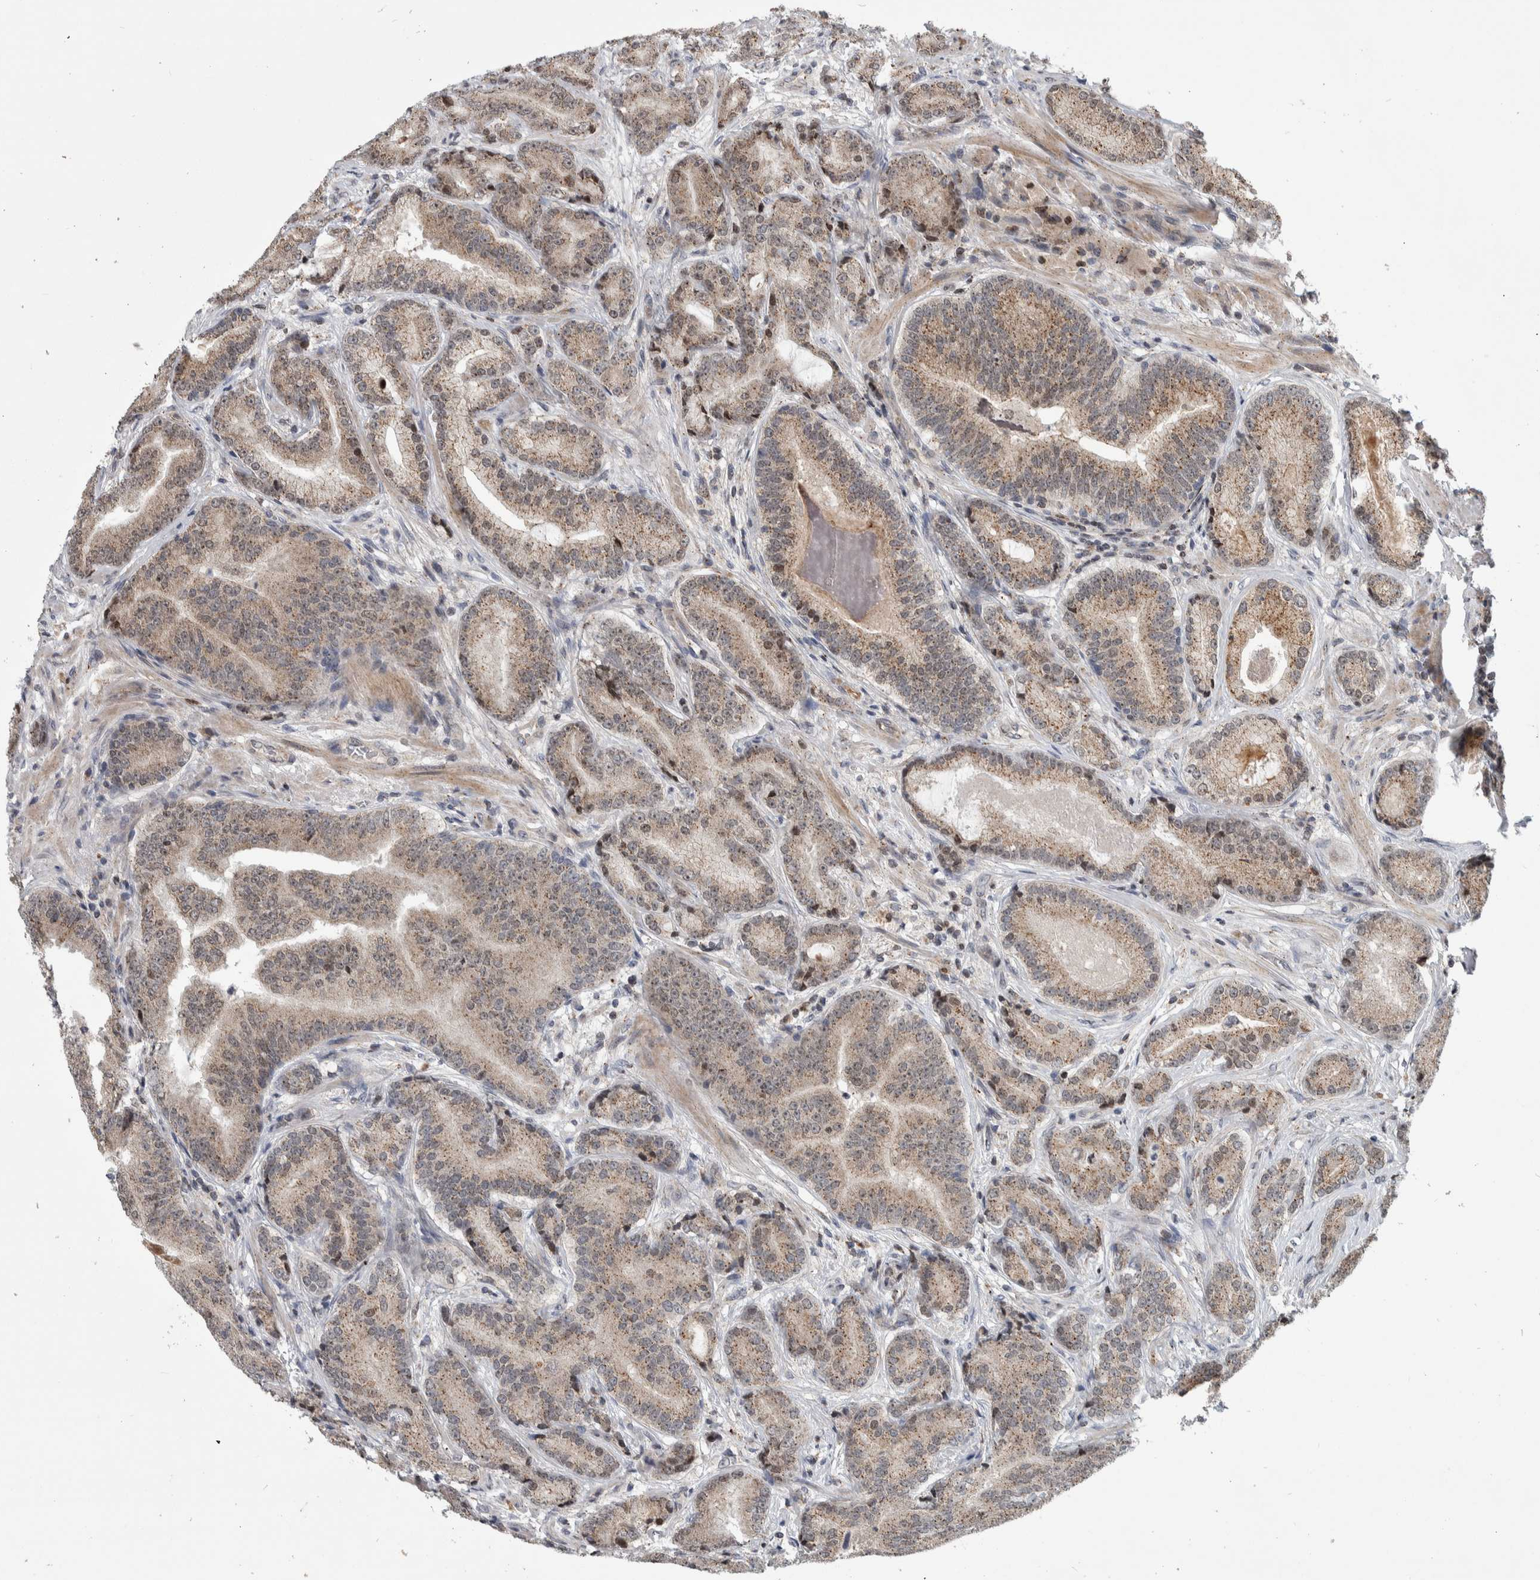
{"staining": {"intensity": "weak", "quantity": ">75%", "location": "cytoplasmic/membranous"}, "tissue": "prostate cancer", "cell_type": "Tumor cells", "image_type": "cancer", "snomed": [{"axis": "morphology", "description": "Adenocarcinoma, High grade"}, {"axis": "topography", "description": "Prostate"}], "caption": "DAB immunohistochemical staining of prostate cancer (high-grade adenocarcinoma) demonstrates weak cytoplasmic/membranous protein expression in approximately >75% of tumor cells.", "gene": "MSL1", "patient": {"sex": "male", "age": 55}}